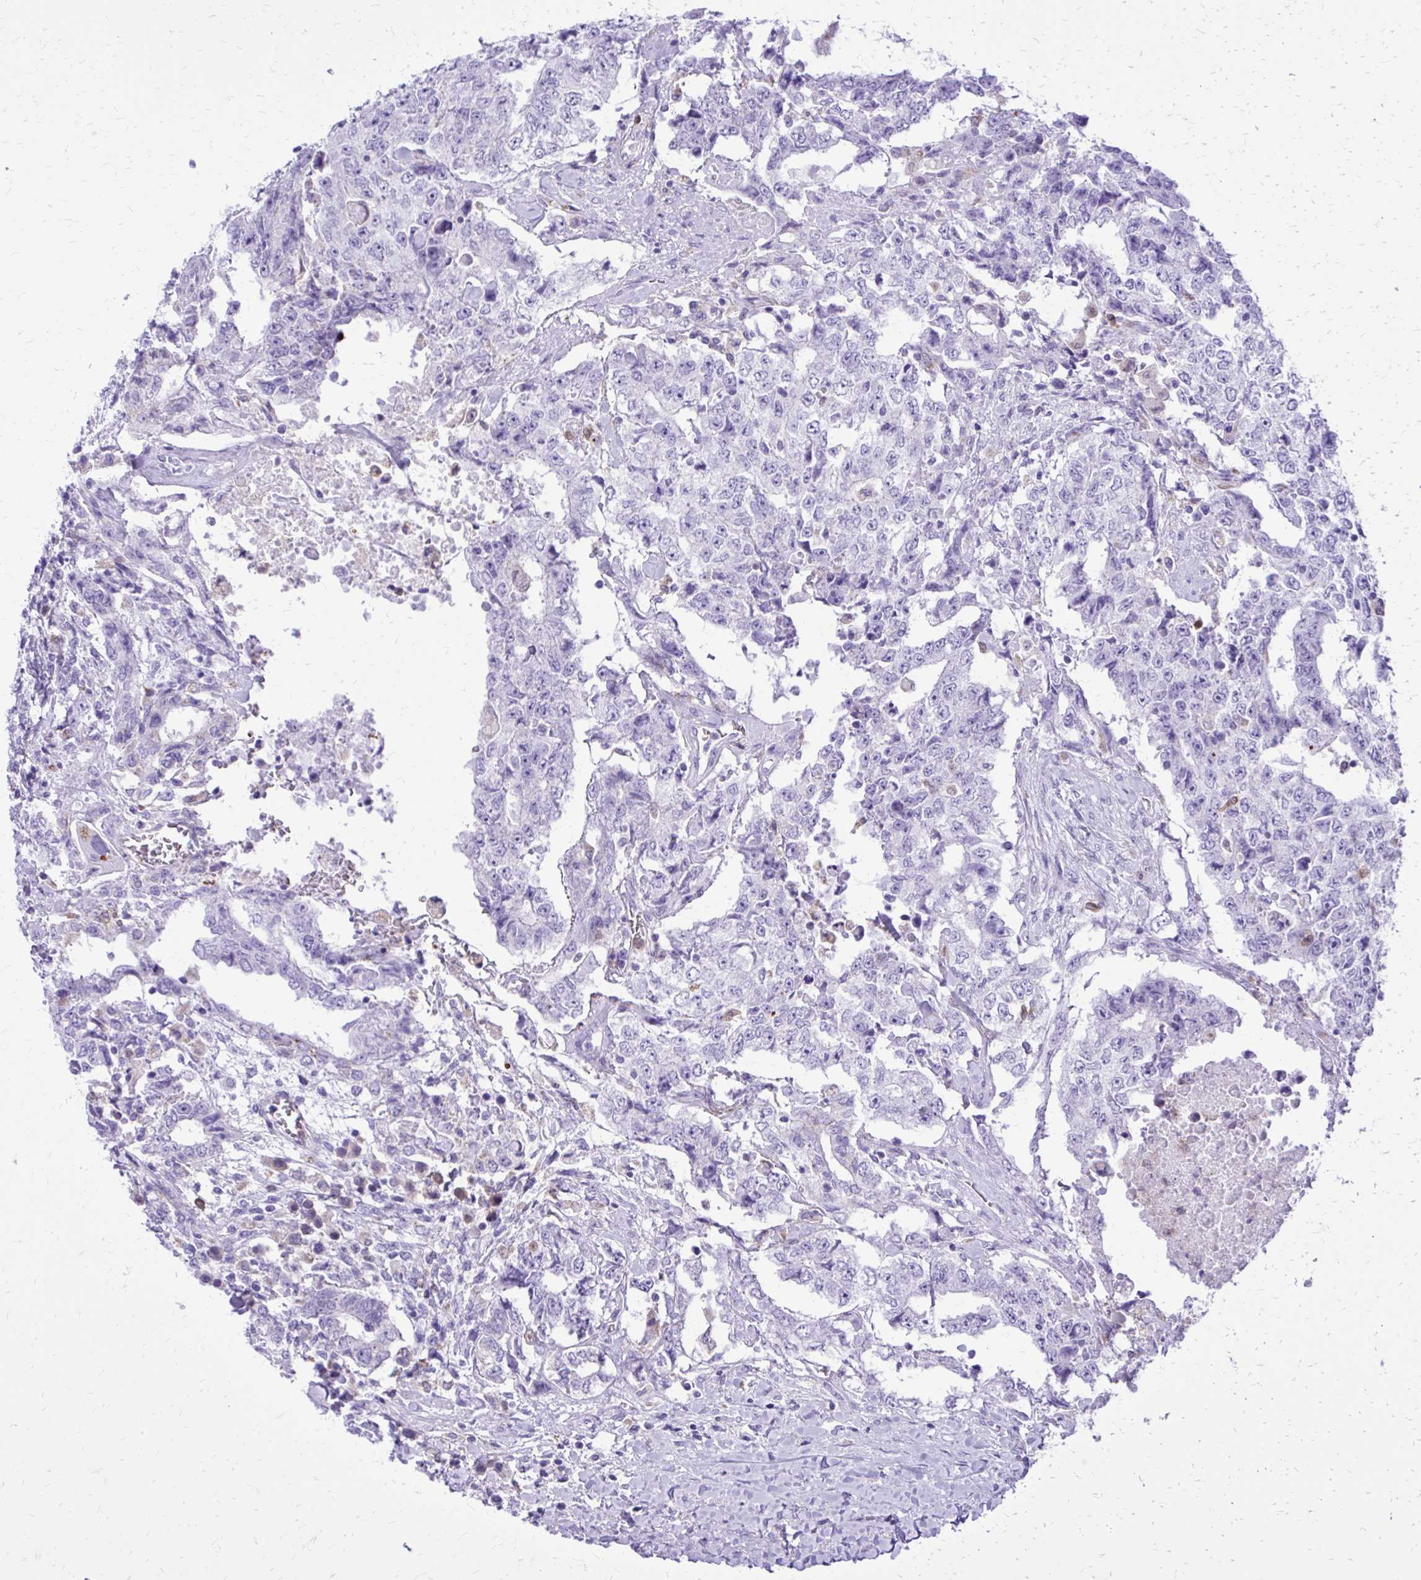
{"staining": {"intensity": "negative", "quantity": "none", "location": "none"}, "tissue": "testis cancer", "cell_type": "Tumor cells", "image_type": "cancer", "snomed": [{"axis": "morphology", "description": "Carcinoma, Embryonal, NOS"}, {"axis": "topography", "description": "Testis"}], "caption": "Immunohistochemistry (IHC) of human testis embryonal carcinoma demonstrates no positivity in tumor cells.", "gene": "CAT", "patient": {"sex": "male", "age": 24}}